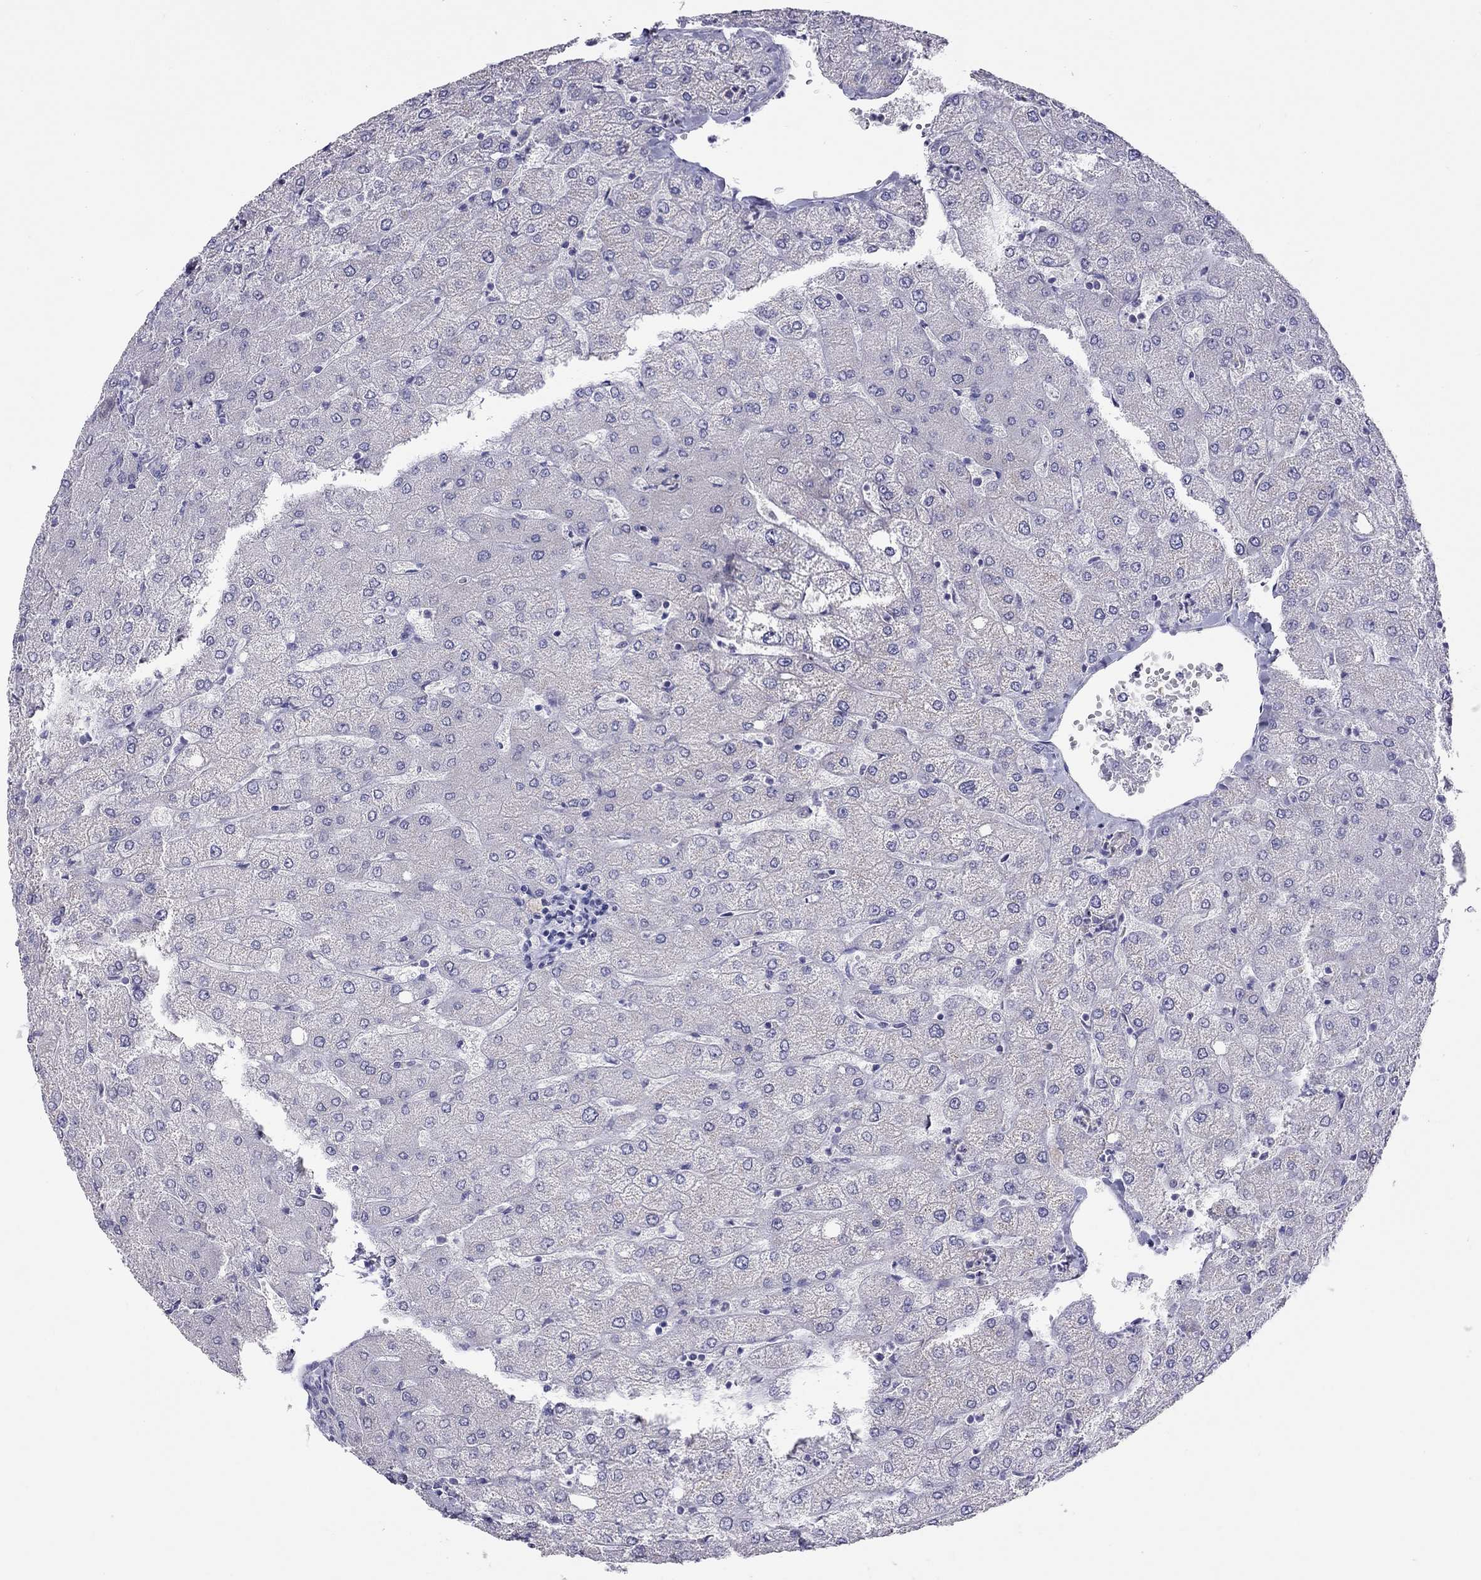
{"staining": {"intensity": "negative", "quantity": "none", "location": "none"}, "tissue": "liver", "cell_type": "Cholangiocytes", "image_type": "normal", "snomed": [{"axis": "morphology", "description": "Normal tissue, NOS"}, {"axis": "topography", "description": "Liver"}], "caption": "Image shows no significant protein positivity in cholangiocytes of benign liver. (DAB IHC, high magnification).", "gene": "JHY", "patient": {"sex": "female", "age": 54}}